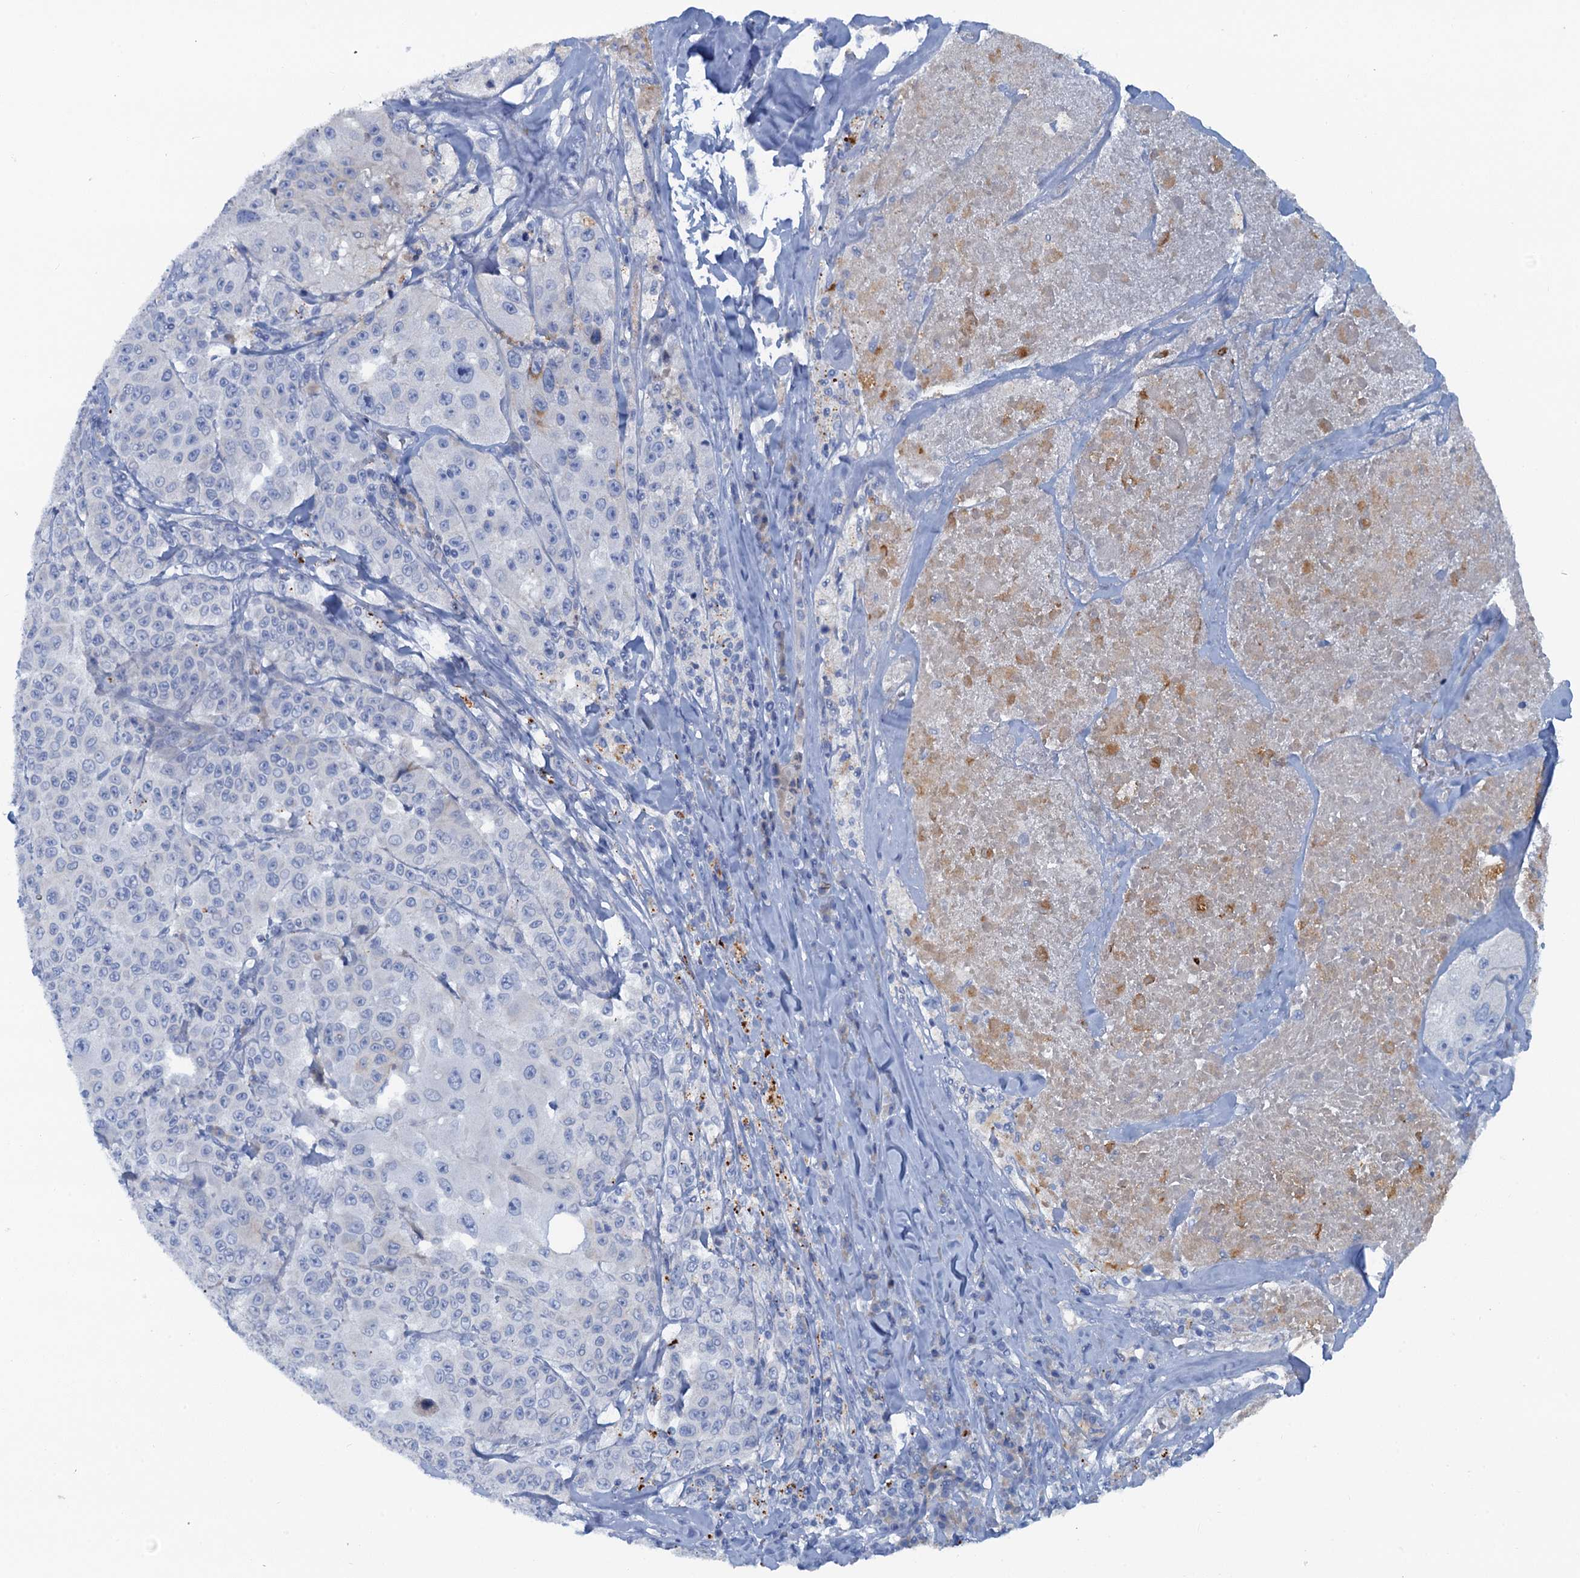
{"staining": {"intensity": "weak", "quantity": "<25%", "location": "cytoplasmic/membranous"}, "tissue": "melanoma", "cell_type": "Tumor cells", "image_type": "cancer", "snomed": [{"axis": "morphology", "description": "Malignant melanoma, Metastatic site"}, {"axis": "topography", "description": "Lymph node"}], "caption": "Malignant melanoma (metastatic site) stained for a protein using IHC demonstrates no staining tumor cells.", "gene": "MYADML2", "patient": {"sex": "male", "age": 62}}